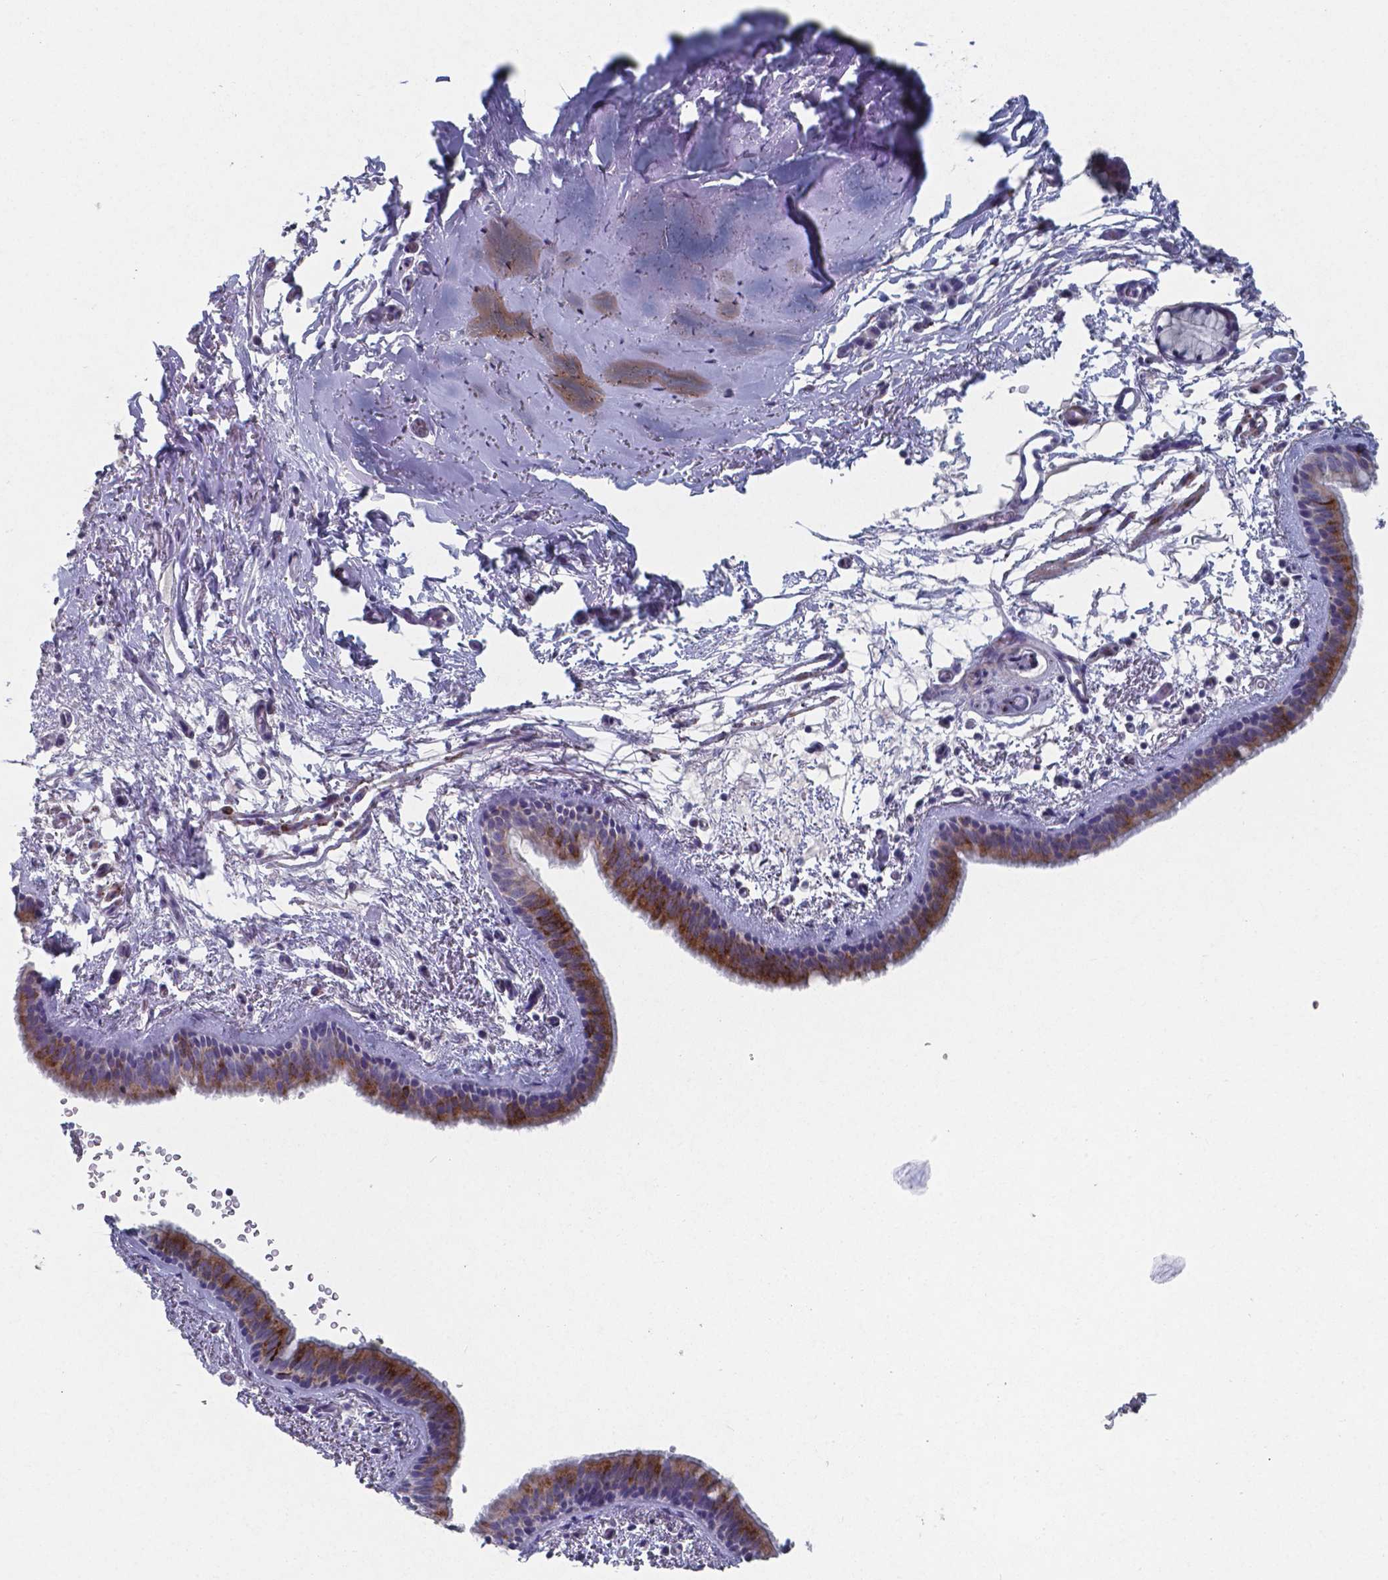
{"staining": {"intensity": "moderate", "quantity": ">75%", "location": "cytoplasmic/membranous"}, "tissue": "bronchus", "cell_type": "Respiratory epithelial cells", "image_type": "normal", "snomed": [{"axis": "morphology", "description": "Normal tissue, NOS"}, {"axis": "topography", "description": "Bronchus"}], "caption": "This photomicrograph displays normal bronchus stained with IHC to label a protein in brown. The cytoplasmic/membranous of respiratory epithelial cells show moderate positivity for the protein. Nuclei are counter-stained blue.", "gene": "PLA2R1", "patient": {"sex": "female", "age": 61}}